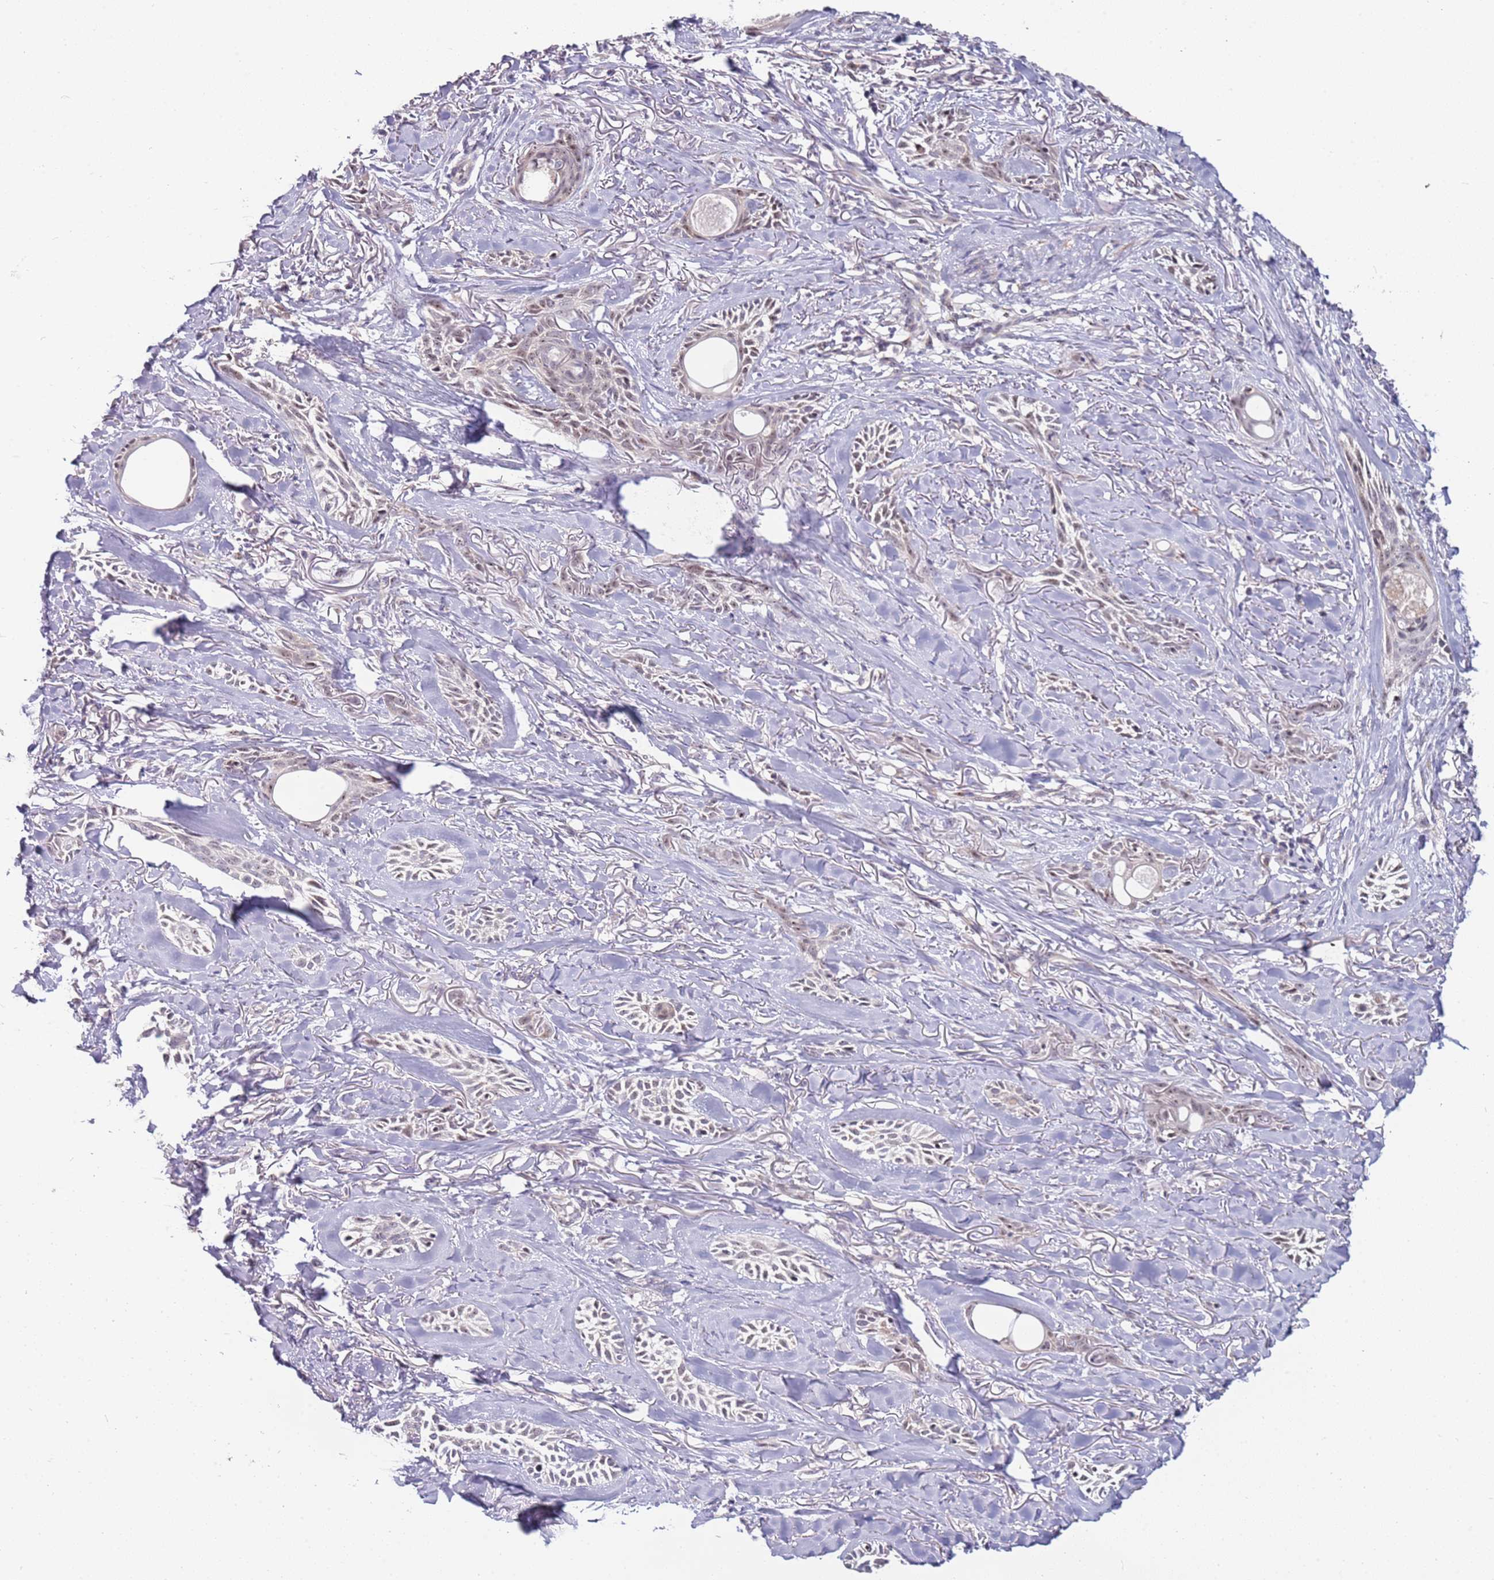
{"staining": {"intensity": "weak", "quantity": "<25%", "location": "nuclear"}, "tissue": "skin cancer", "cell_type": "Tumor cells", "image_type": "cancer", "snomed": [{"axis": "morphology", "description": "Basal cell carcinoma"}, {"axis": "topography", "description": "Skin"}], "caption": "Immunohistochemistry photomicrograph of human basal cell carcinoma (skin) stained for a protein (brown), which displays no expression in tumor cells.", "gene": "UCMA", "patient": {"sex": "female", "age": 59}}